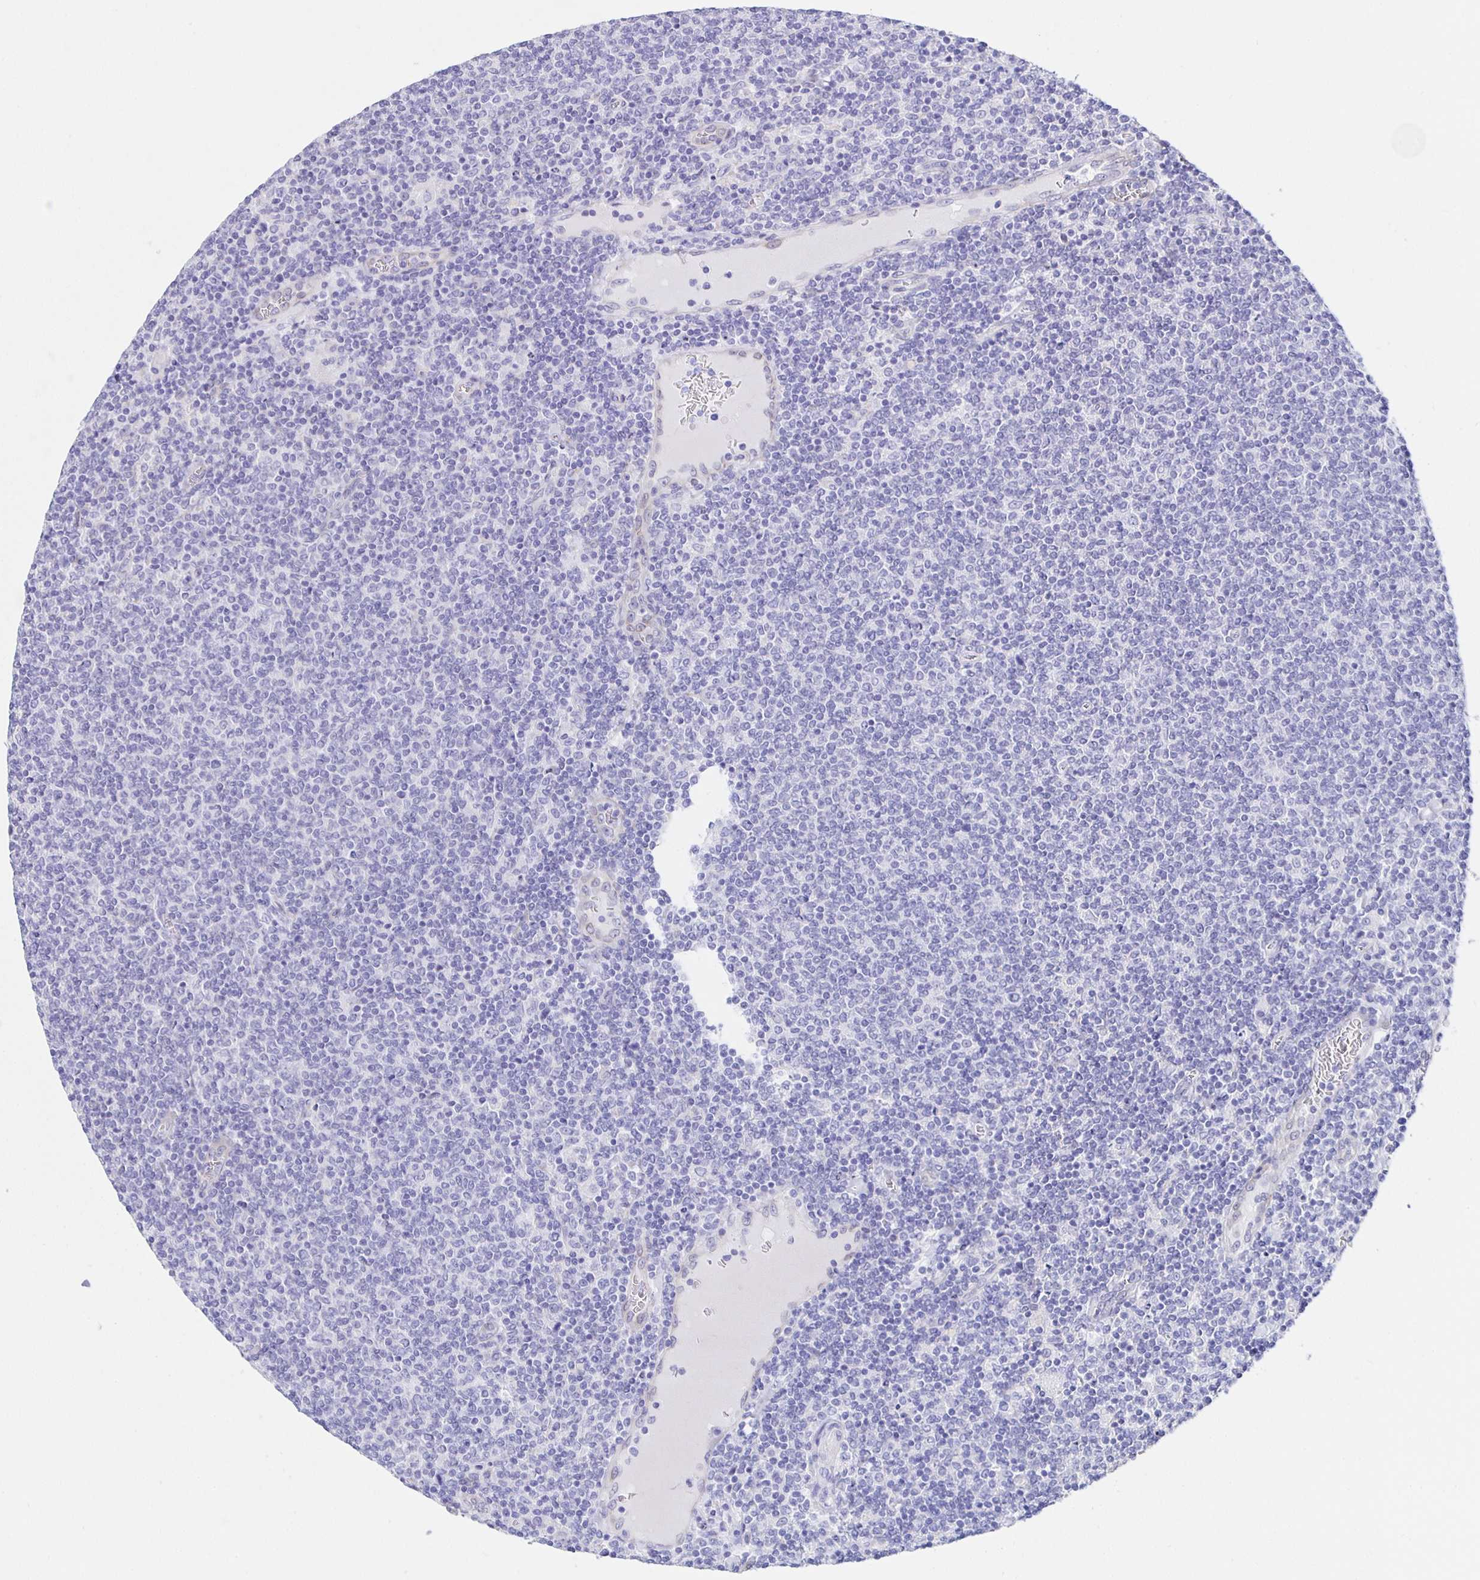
{"staining": {"intensity": "negative", "quantity": "none", "location": "none"}, "tissue": "lymphoma", "cell_type": "Tumor cells", "image_type": "cancer", "snomed": [{"axis": "morphology", "description": "Malignant lymphoma, non-Hodgkin's type, Low grade"}, {"axis": "topography", "description": "Lymph node"}], "caption": "The image reveals no staining of tumor cells in low-grade malignant lymphoma, non-Hodgkin's type. (Brightfield microscopy of DAB IHC at high magnification).", "gene": "HSPA4L", "patient": {"sex": "male", "age": 52}}